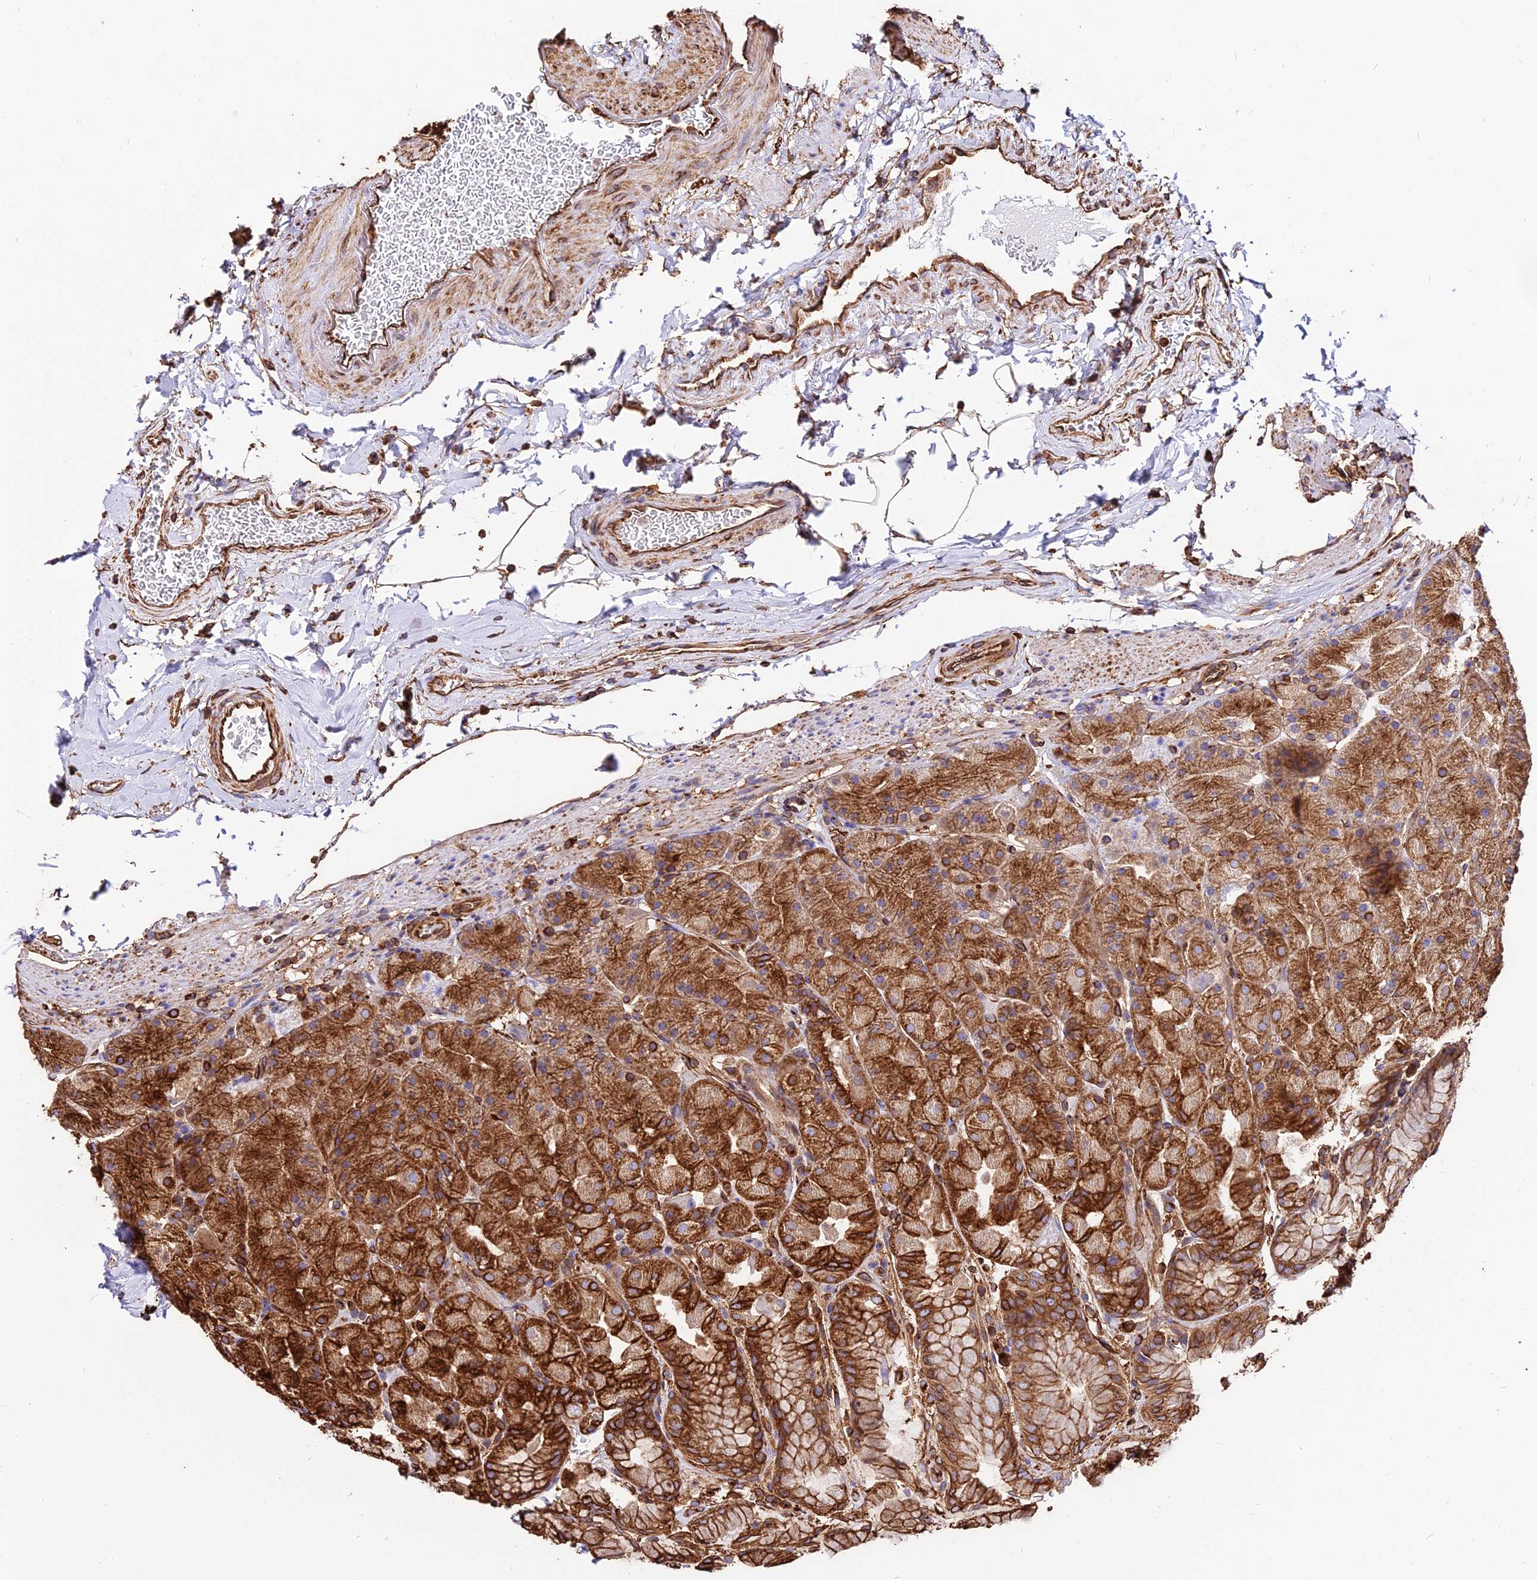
{"staining": {"intensity": "strong", "quantity": ">75%", "location": "cytoplasmic/membranous"}, "tissue": "stomach", "cell_type": "Glandular cells", "image_type": "normal", "snomed": [{"axis": "morphology", "description": "Normal tissue, NOS"}, {"axis": "topography", "description": "Stomach, upper"}, {"axis": "topography", "description": "Stomach, lower"}], "caption": "The image exhibits staining of unremarkable stomach, revealing strong cytoplasmic/membranous protein staining (brown color) within glandular cells. (Stains: DAB (3,3'-diaminobenzidine) in brown, nuclei in blue, Microscopy: brightfield microscopy at high magnification).", "gene": "TUBA1A", "patient": {"sex": "male", "age": 67}}